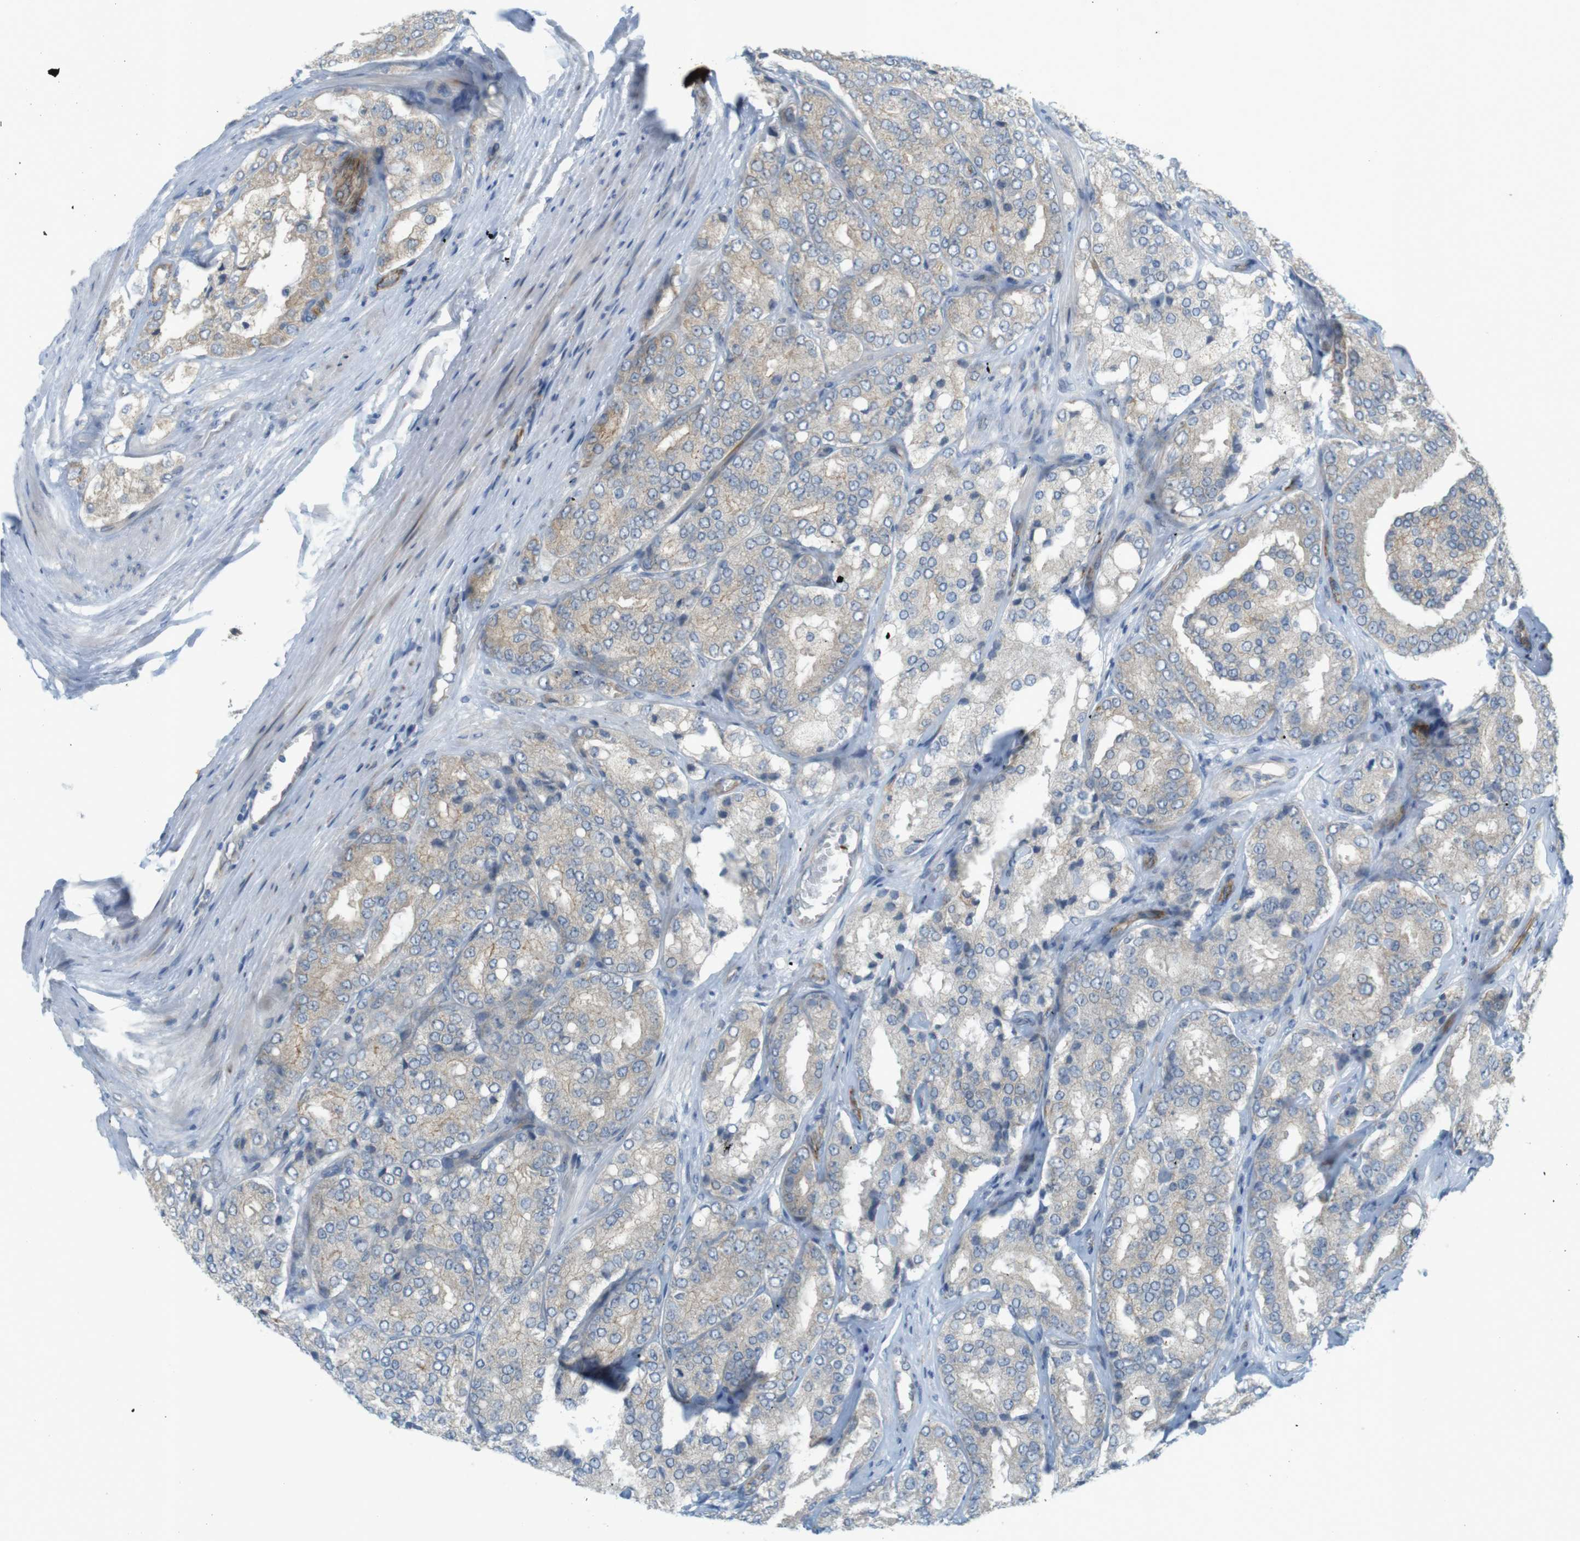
{"staining": {"intensity": "weak", "quantity": "<25%", "location": "cytoplasmic/membranous"}, "tissue": "prostate cancer", "cell_type": "Tumor cells", "image_type": "cancer", "snomed": [{"axis": "morphology", "description": "Adenocarcinoma, High grade"}, {"axis": "topography", "description": "Prostate"}], "caption": "Histopathology image shows no protein positivity in tumor cells of prostate high-grade adenocarcinoma tissue.", "gene": "GJC3", "patient": {"sex": "male", "age": 65}}